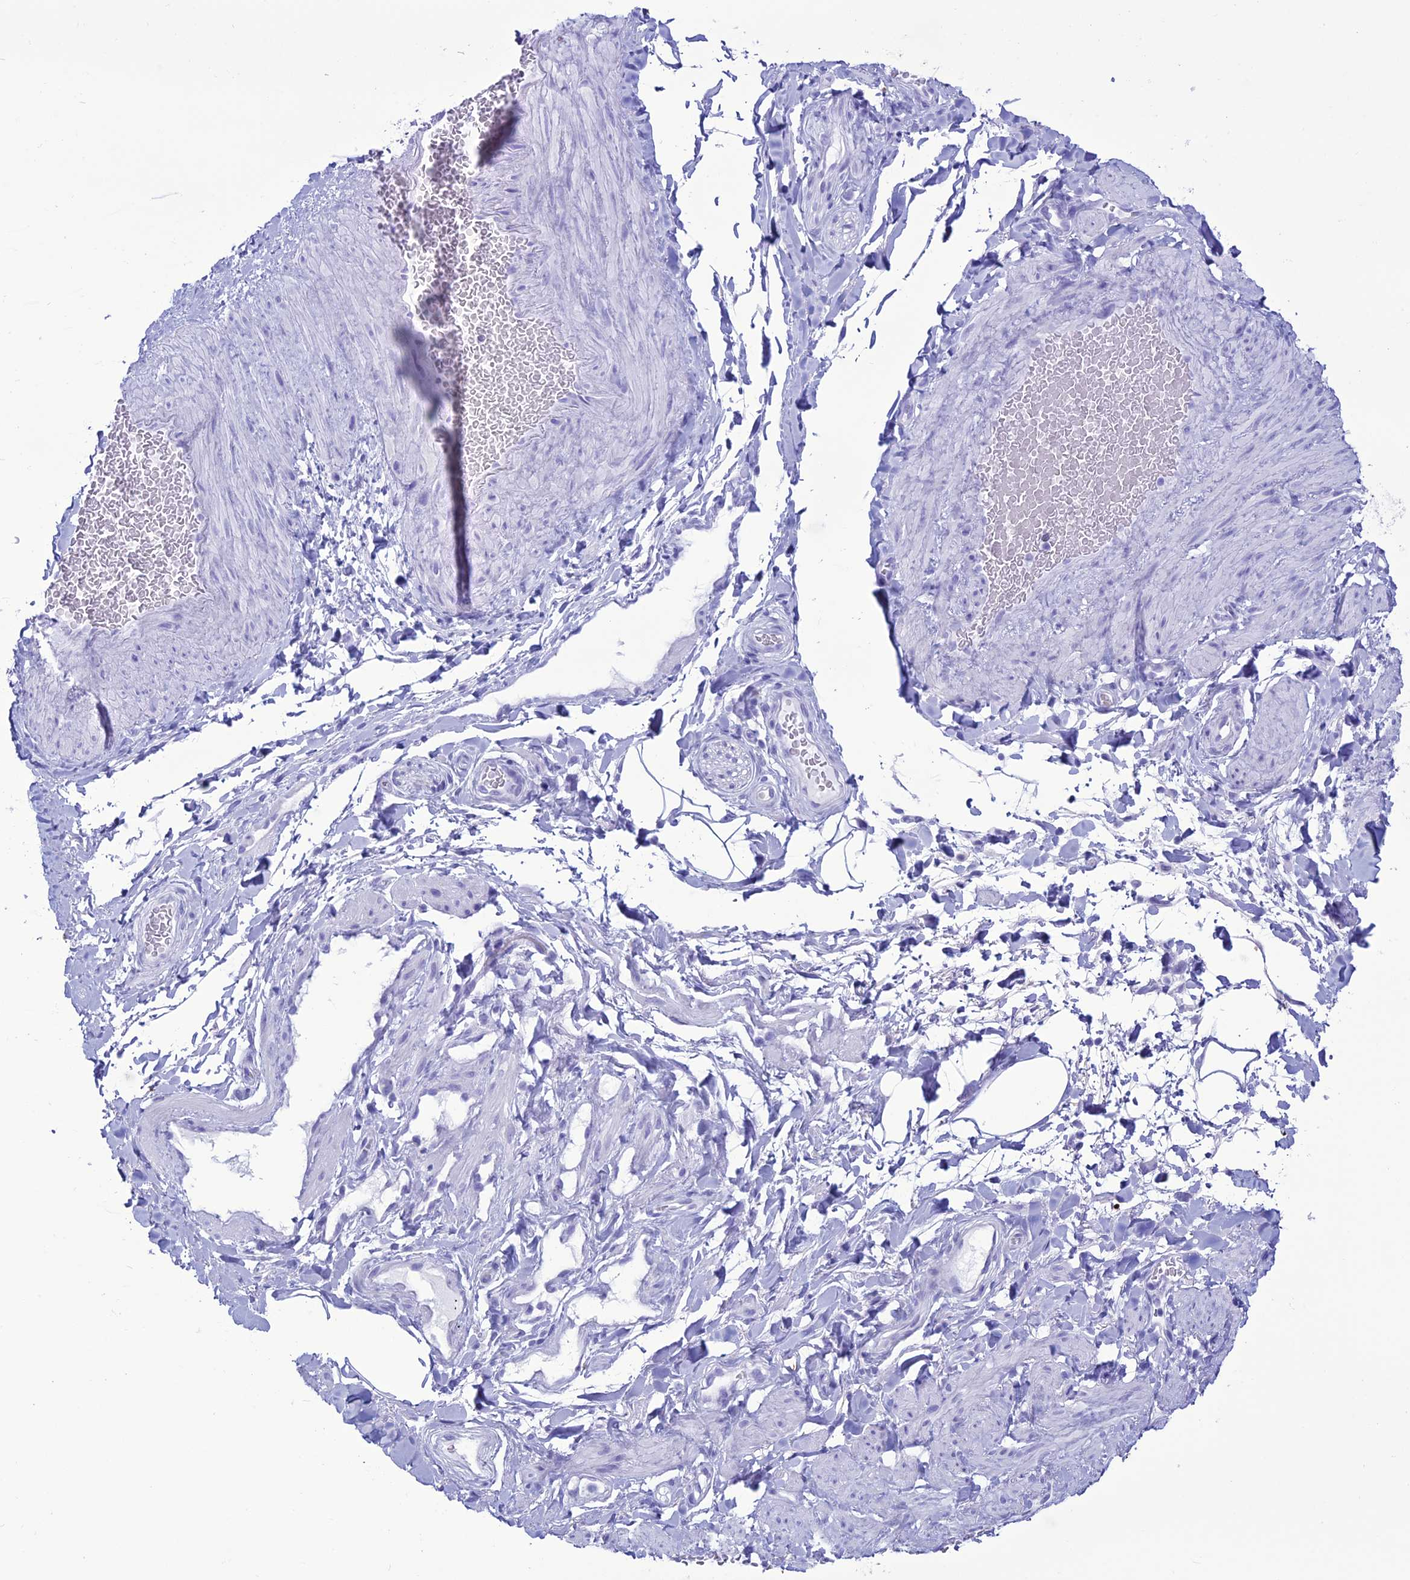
{"staining": {"intensity": "negative", "quantity": "none", "location": "none"}, "tissue": "adipose tissue", "cell_type": "Adipocytes", "image_type": "normal", "snomed": [{"axis": "morphology", "description": "Normal tissue, NOS"}, {"axis": "topography", "description": "Soft tissue"}, {"axis": "topography", "description": "Vascular tissue"}], "caption": "IHC micrograph of unremarkable adipose tissue stained for a protein (brown), which exhibits no expression in adipocytes.", "gene": "MZB1", "patient": {"sex": "male", "age": 54}}